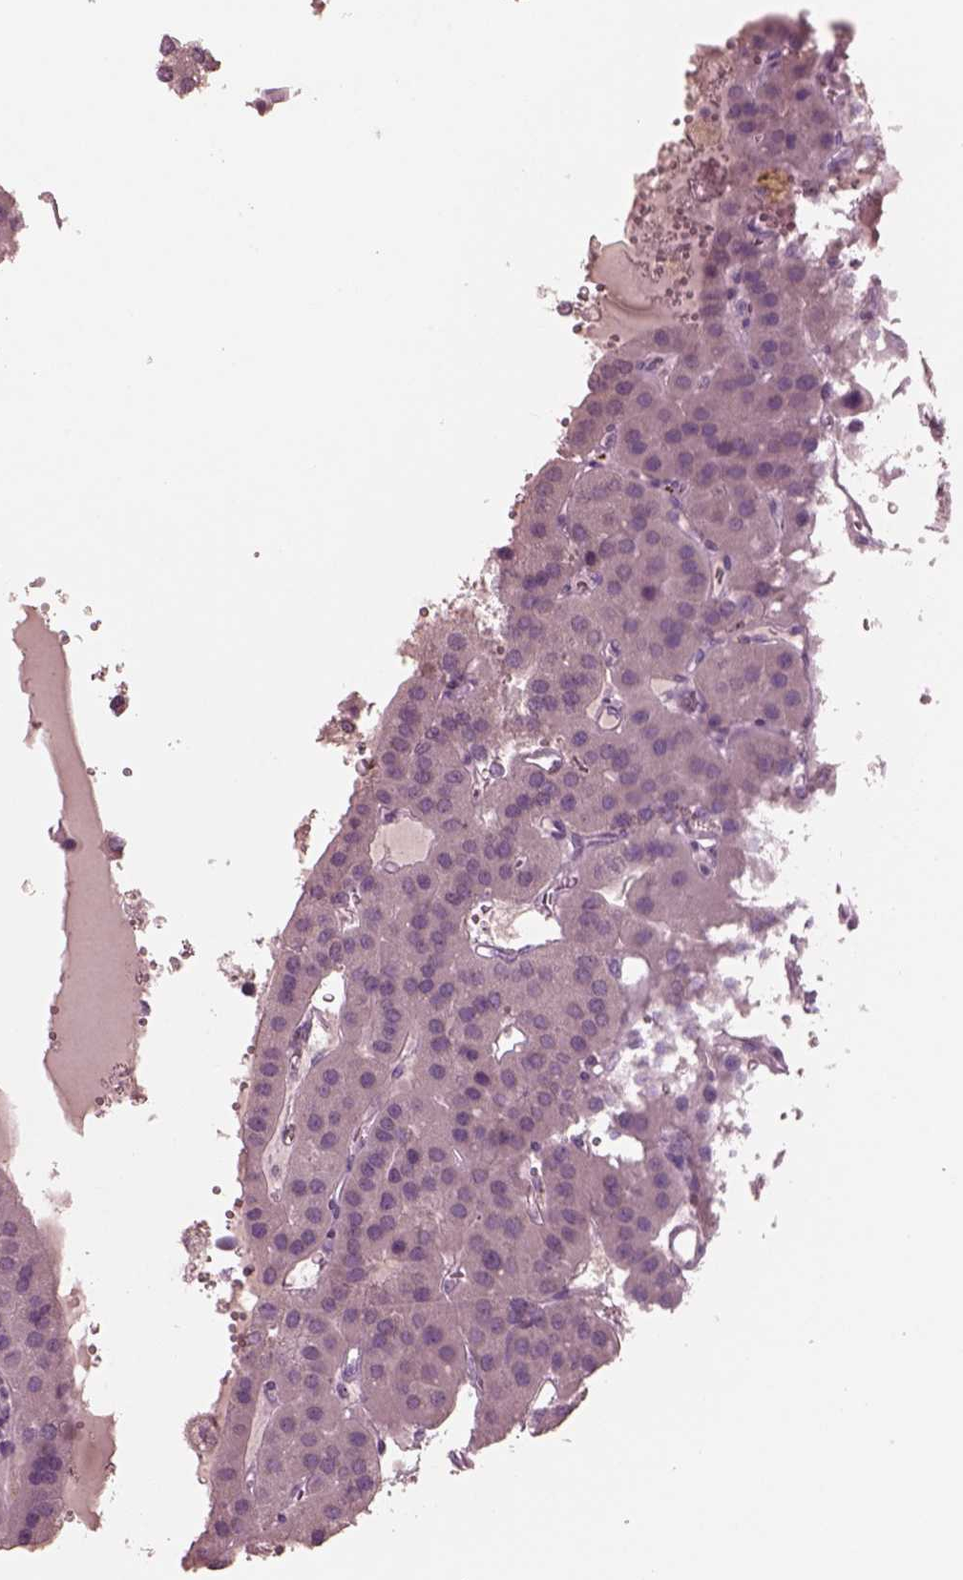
{"staining": {"intensity": "negative", "quantity": "none", "location": "none"}, "tissue": "parathyroid gland", "cell_type": "Glandular cells", "image_type": "normal", "snomed": [{"axis": "morphology", "description": "Normal tissue, NOS"}, {"axis": "morphology", "description": "Adenoma, NOS"}, {"axis": "topography", "description": "Parathyroid gland"}], "caption": "High power microscopy micrograph of an immunohistochemistry micrograph of unremarkable parathyroid gland, revealing no significant staining in glandular cells.", "gene": "SOX9", "patient": {"sex": "female", "age": 86}}